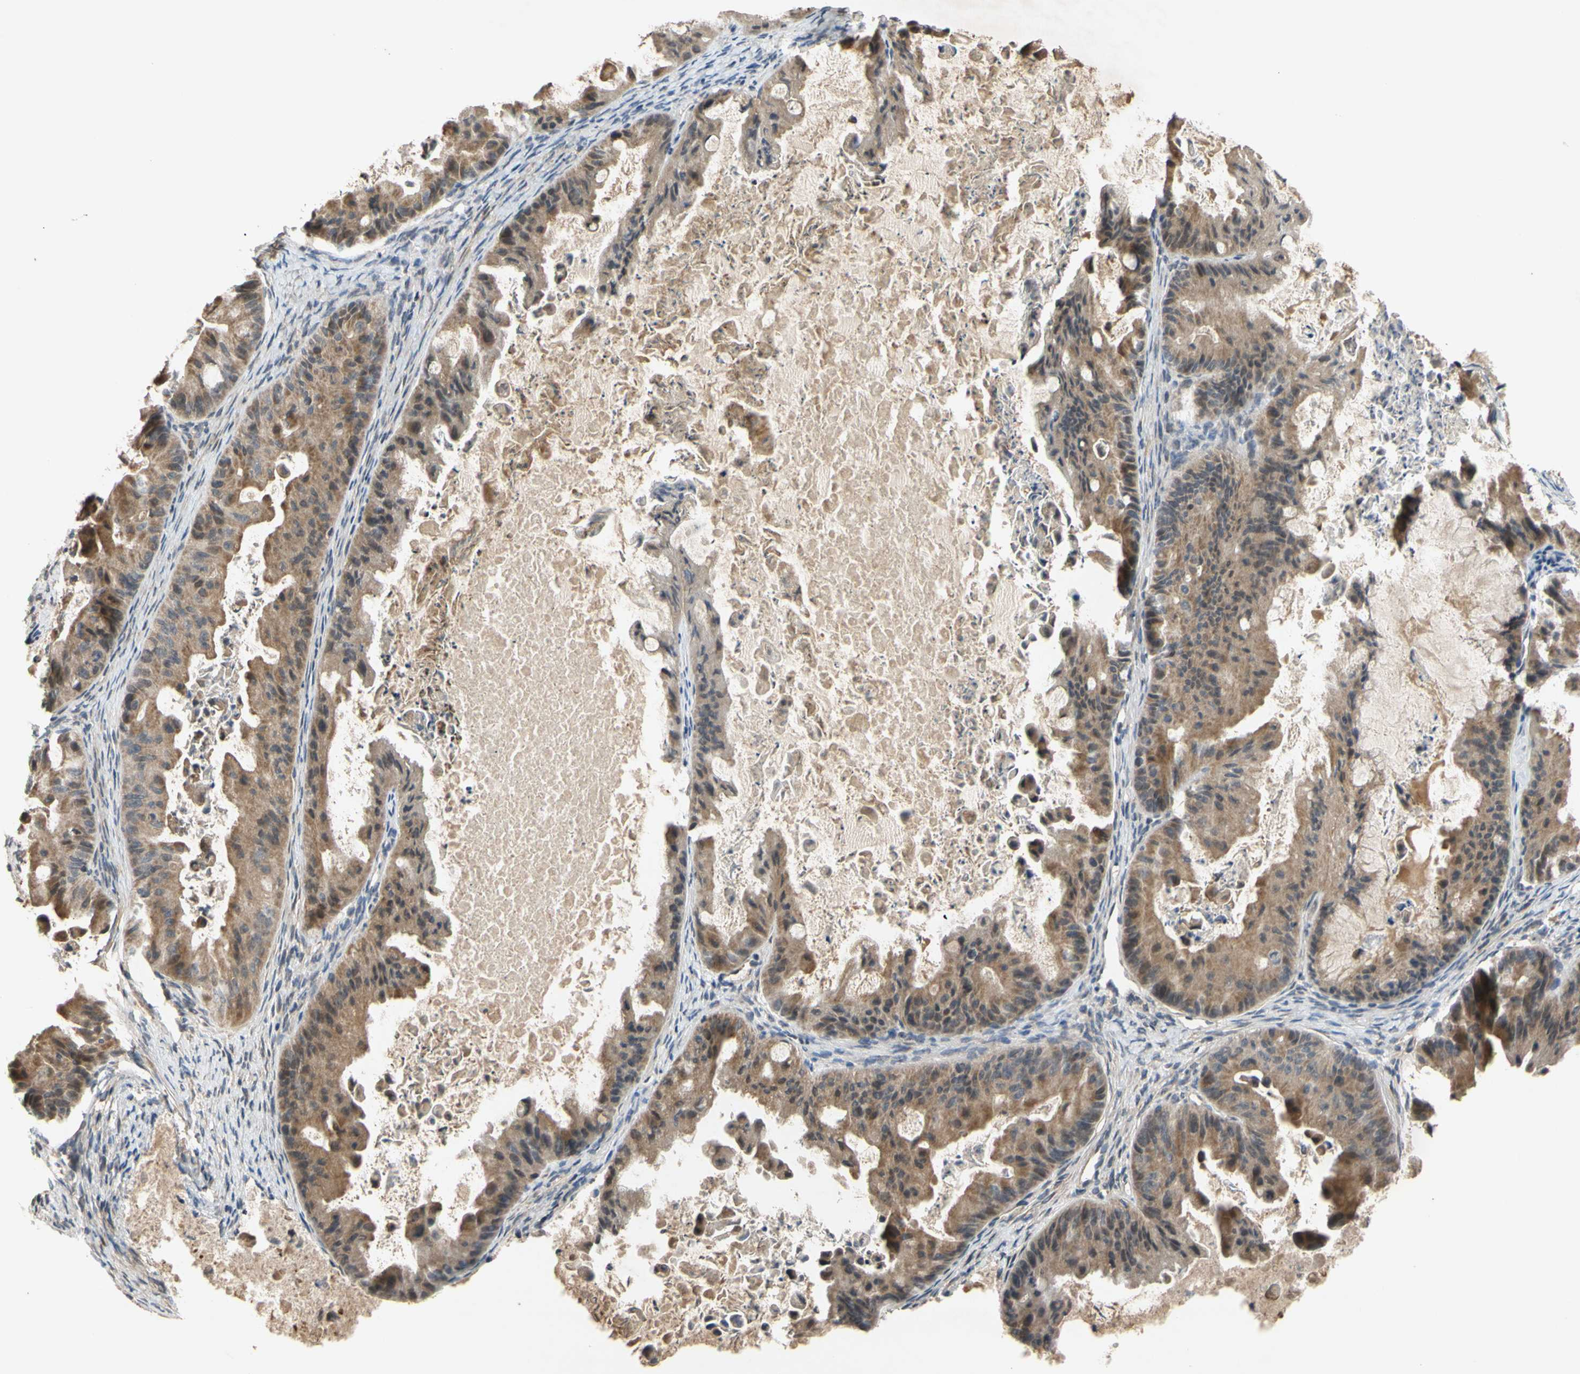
{"staining": {"intensity": "moderate", "quantity": ">75%", "location": "cytoplasmic/membranous"}, "tissue": "ovarian cancer", "cell_type": "Tumor cells", "image_type": "cancer", "snomed": [{"axis": "morphology", "description": "Cystadenocarcinoma, mucinous, NOS"}, {"axis": "topography", "description": "Ovary"}], "caption": "Moderate cytoplasmic/membranous staining for a protein is identified in approximately >75% of tumor cells of ovarian mucinous cystadenocarcinoma using immunohistochemistry (IHC).", "gene": "PARD6A", "patient": {"sex": "female", "age": 37}}